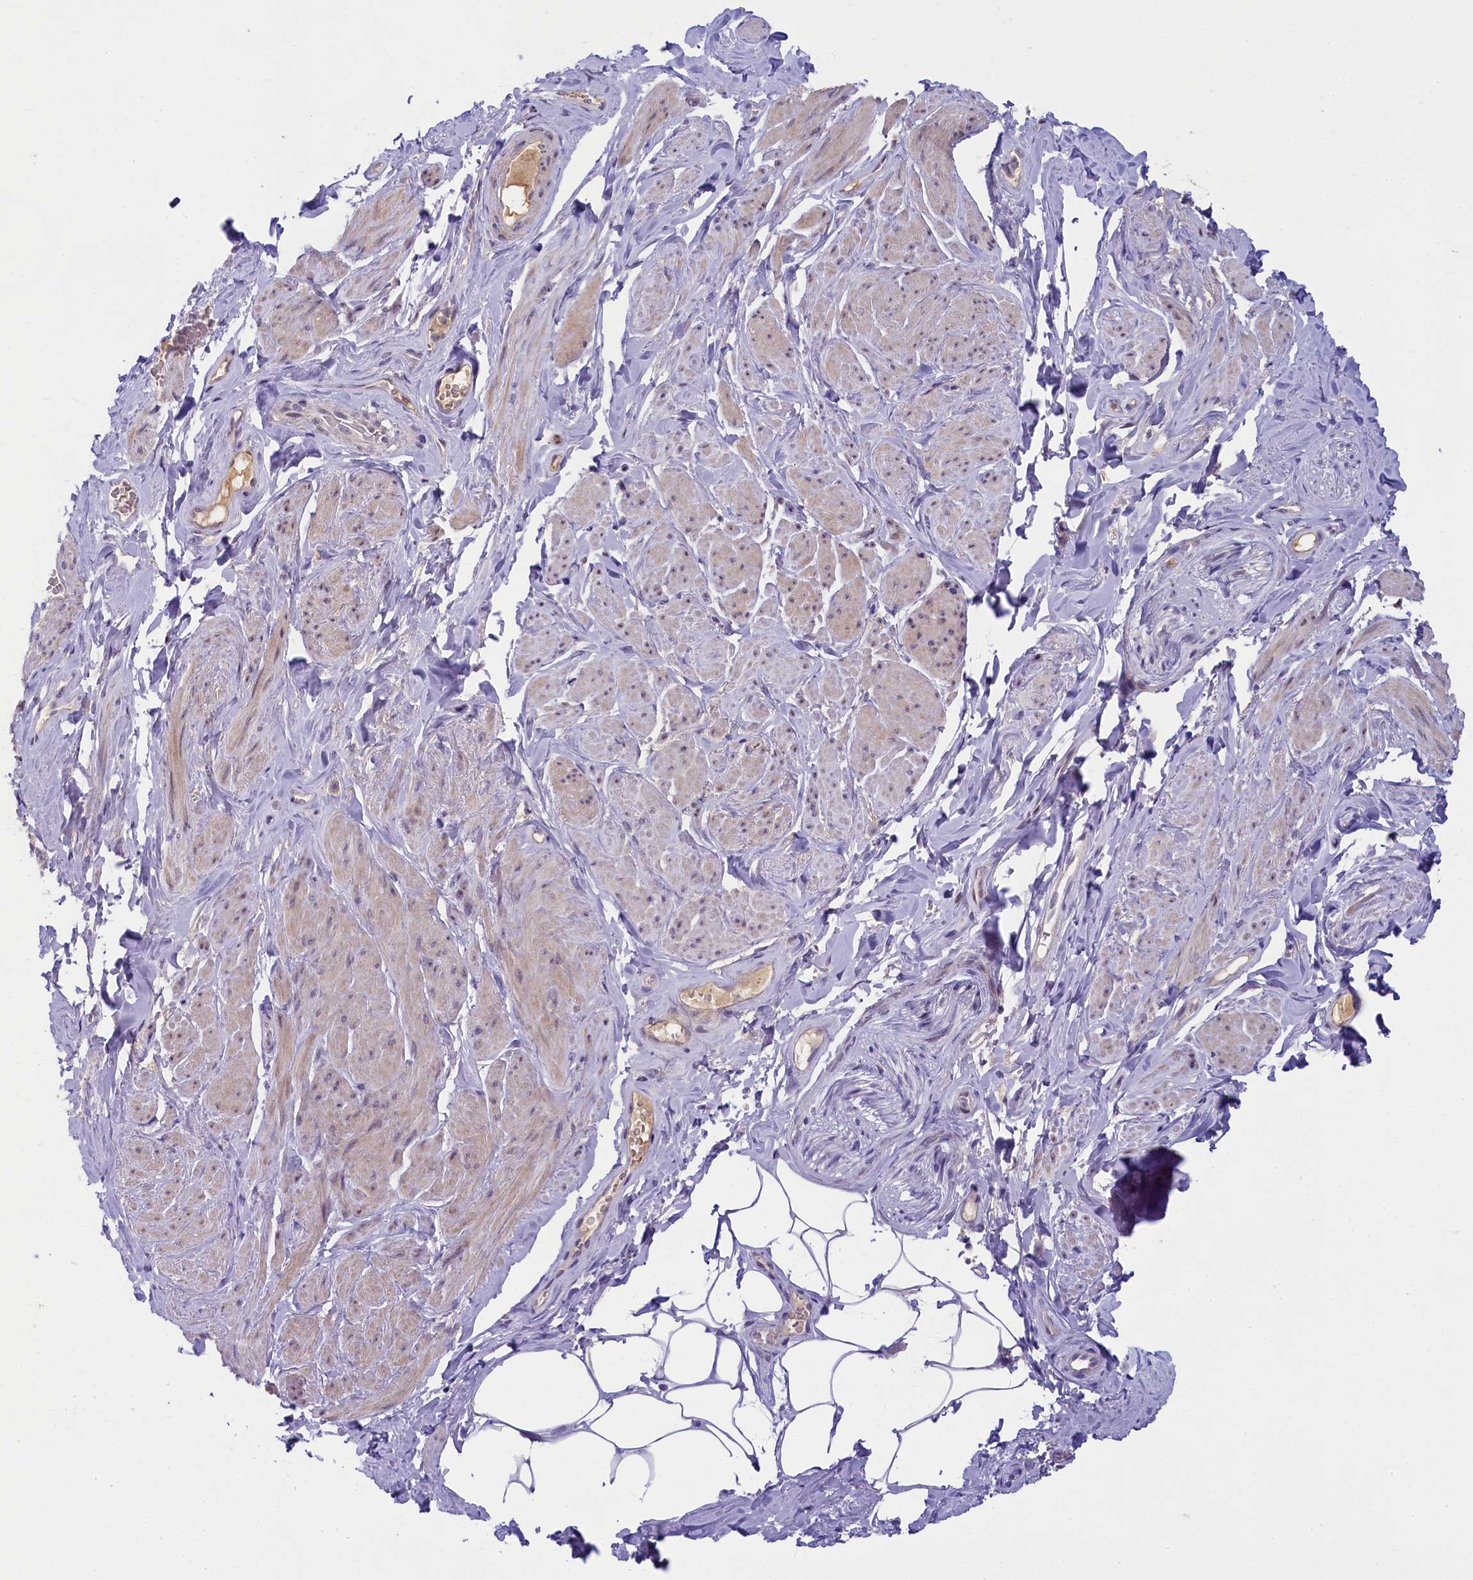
{"staining": {"intensity": "weak", "quantity": "25%-75%", "location": "cytoplasmic/membranous,nuclear"}, "tissue": "smooth muscle", "cell_type": "Smooth muscle cells", "image_type": "normal", "snomed": [{"axis": "morphology", "description": "Normal tissue, NOS"}, {"axis": "topography", "description": "Smooth muscle"}, {"axis": "topography", "description": "Peripheral nerve tissue"}], "caption": "A brown stain highlights weak cytoplasmic/membranous,nuclear staining of a protein in smooth muscle cells of unremarkable human smooth muscle.", "gene": "CRAMP1", "patient": {"sex": "male", "age": 69}}